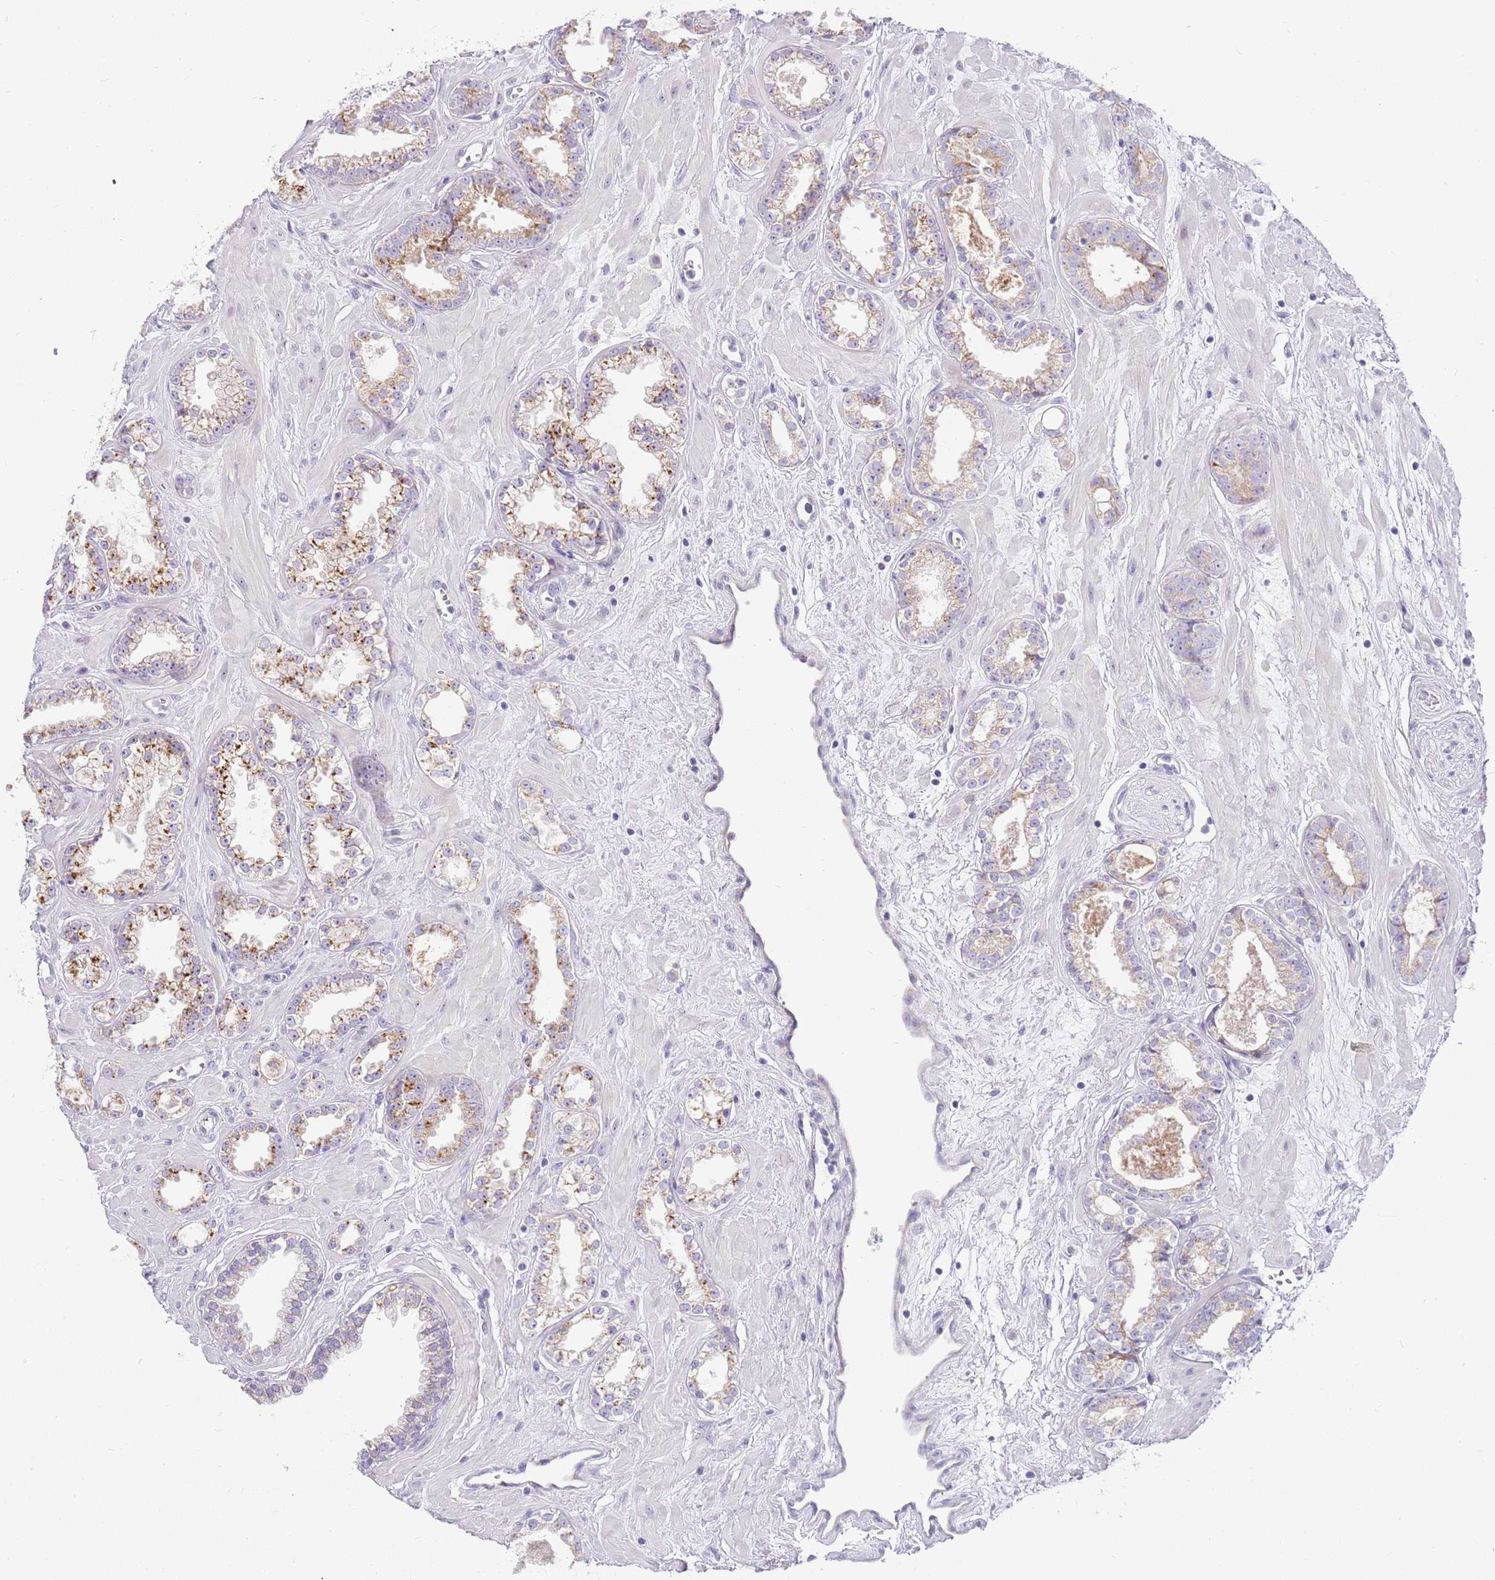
{"staining": {"intensity": "moderate", "quantity": ">75%", "location": "cytoplasmic/membranous"}, "tissue": "prostate cancer", "cell_type": "Tumor cells", "image_type": "cancer", "snomed": [{"axis": "morphology", "description": "Adenocarcinoma, Low grade"}, {"axis": "topography", "description": "Prostate"}], "caption": "Low-grade adenocarcinoma (prostate) stained with a protein marker demonstrates moderate staining in tumor cells.", "gene": "DNAJA3", "patient": {"sex": "male", "age": 60}}